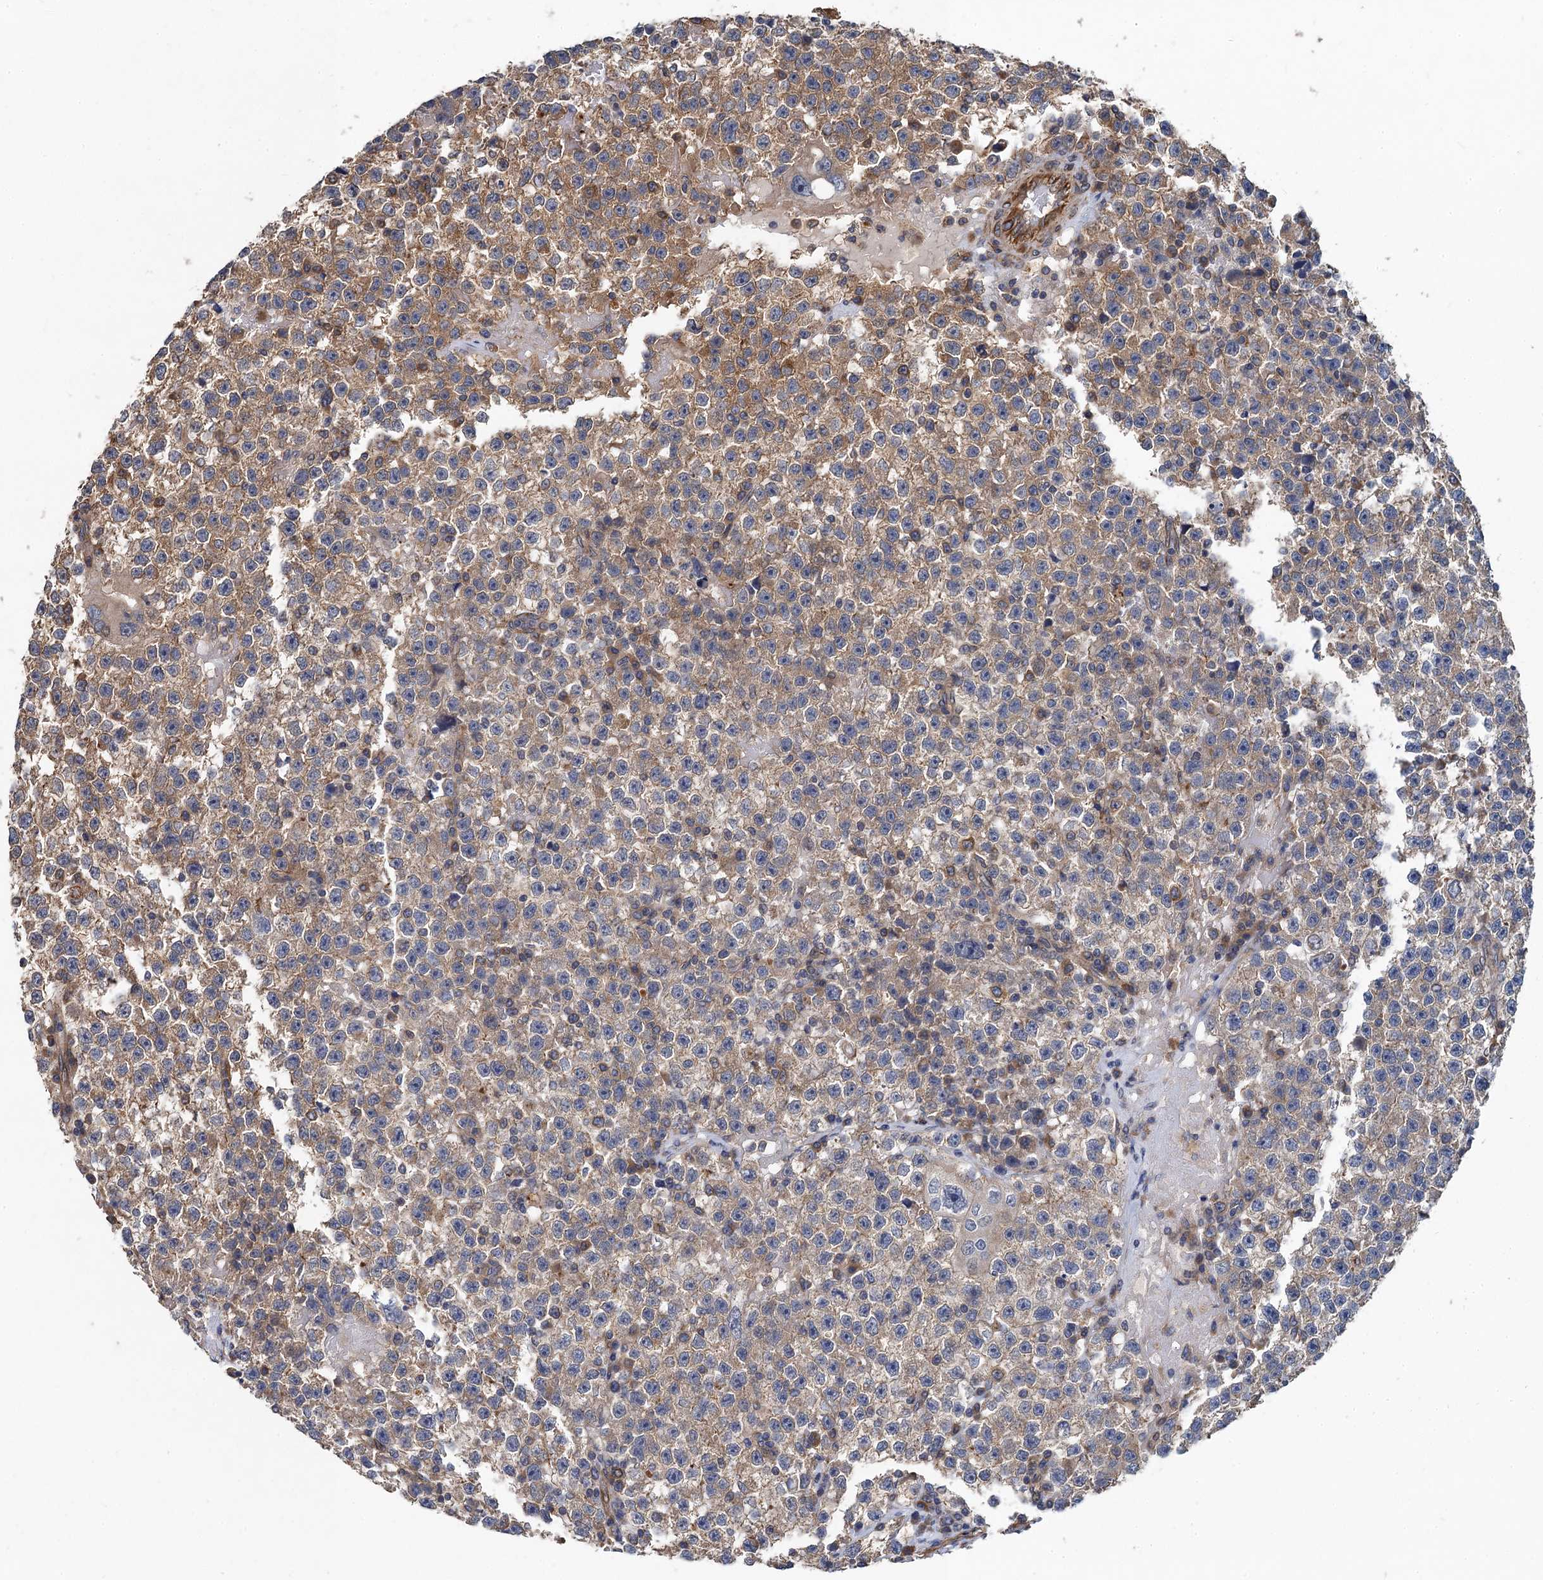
{"staining": {"intensity": "moderate", "quantity": ">75%", "location": "cytoplasmic/membranous"}, "tissue": "testis cancer", "cell_type": "Tumor cells", "image_type": "cancer", "snomed": [{"axis": "morphology", "description": "Seminoma, NOS"}, {"axis": "topography", "description": "Testis"}], "caption": "Immunohistochemical staining of testis cancer displays moderate cytoplasmic/membranous protein positivity in about >75% of tumor cells.", "gene": "PJA2", "patient": {"sex": "male", "age": 22}}